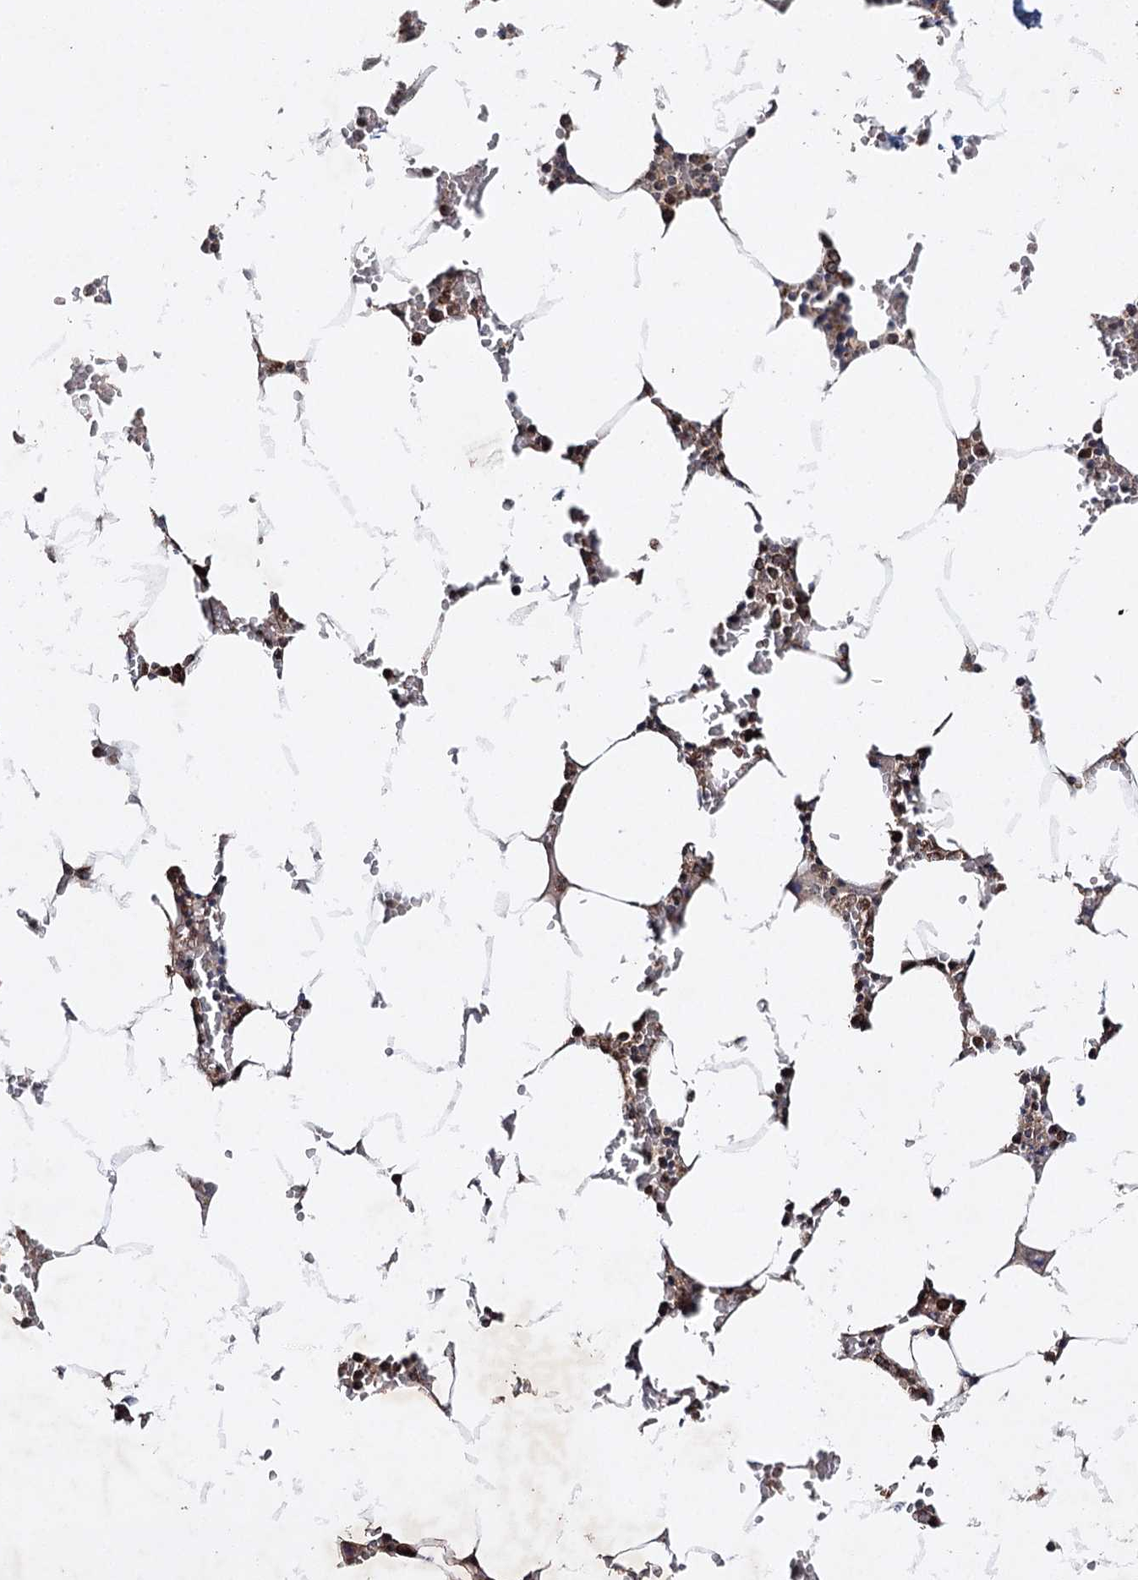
{"staining": {"intensity": "strong", "quantity": "<25%", "location": "cytoplasmic/membranous"}, "tissue": "bone marrow", "cell_type": "Hematopoietic cells", "image_type": "normal", "snomed": [{"axis": "morphology", "description": "Normal tissue, NOS"}, {"axis": "topography", "description": "Bone marrow"}], "caption": "This image reveals immunohistochemistry (IHC) staining of unremarkable bone marrow, with medium strong cytoplasmic/membranous positivity in approximately <25% of hematopoietic cells.", "gene": "PIK3CB", "patient": {"sex": "male", "age": 70}}